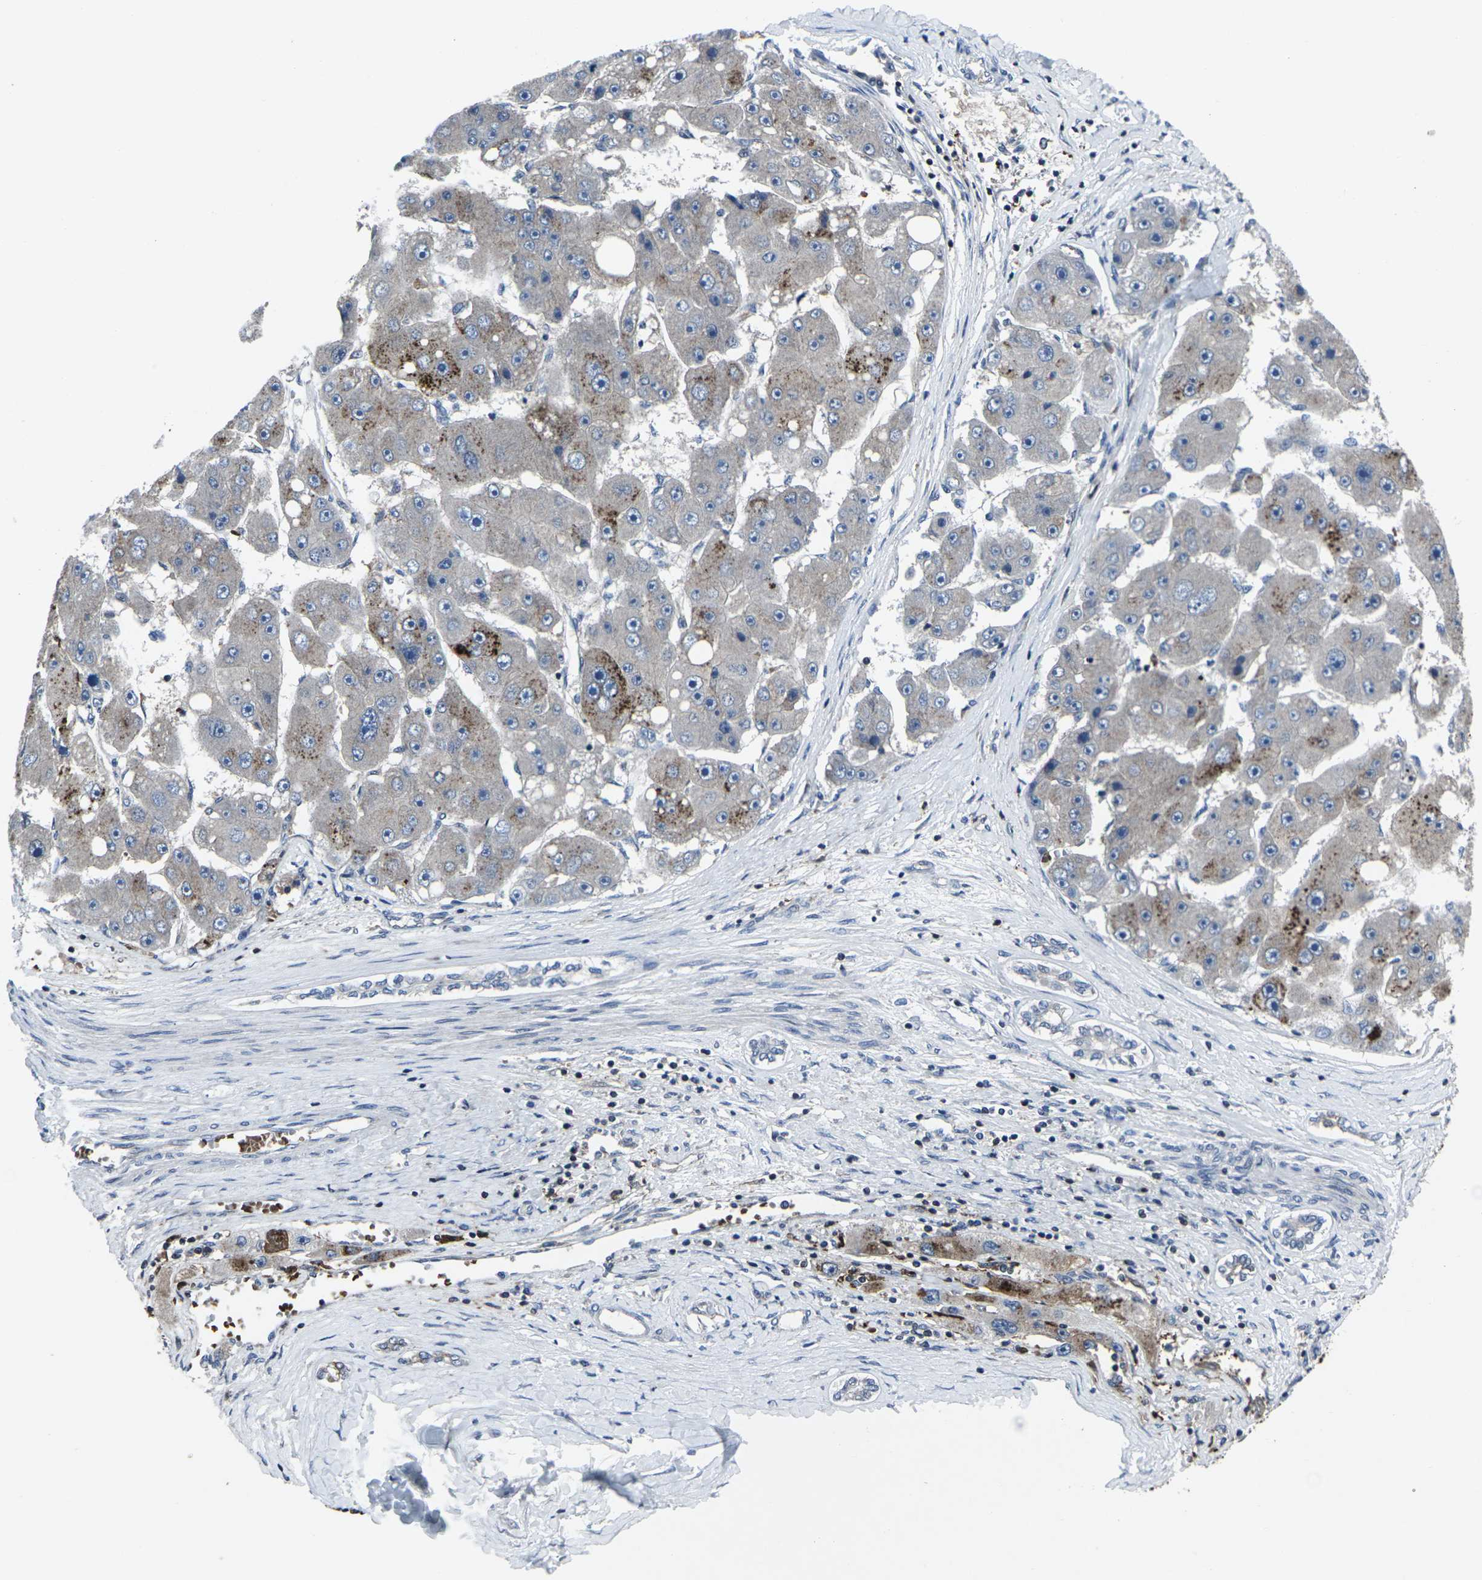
{"staining": {"intensity": "moderate", "quantity": "<25%", "location": "cytoplasmic/membranous"}, "tissue": "liver cancer", "cell_type": "Tumor cells", "image_type": "cancer", "snomed": [{"axis": "morphology", "description": "Carcinoma, Hepatocellular, NOS"}, {"axis": "topography", "description": "Liver"}], "caption": "Immunohistochemistry (DAB) staining of hepatocellular carcinoma (liver) displays moderate cytoplasmic/membranous protein positivity in approximately <25% of tumor cells. (DAB (3,3'-diaminobenzidine) = brown stain, brightfield microscopy at high magnification).", "gene": "STAT4", "patient": {"sex": "female", "age": 61}}